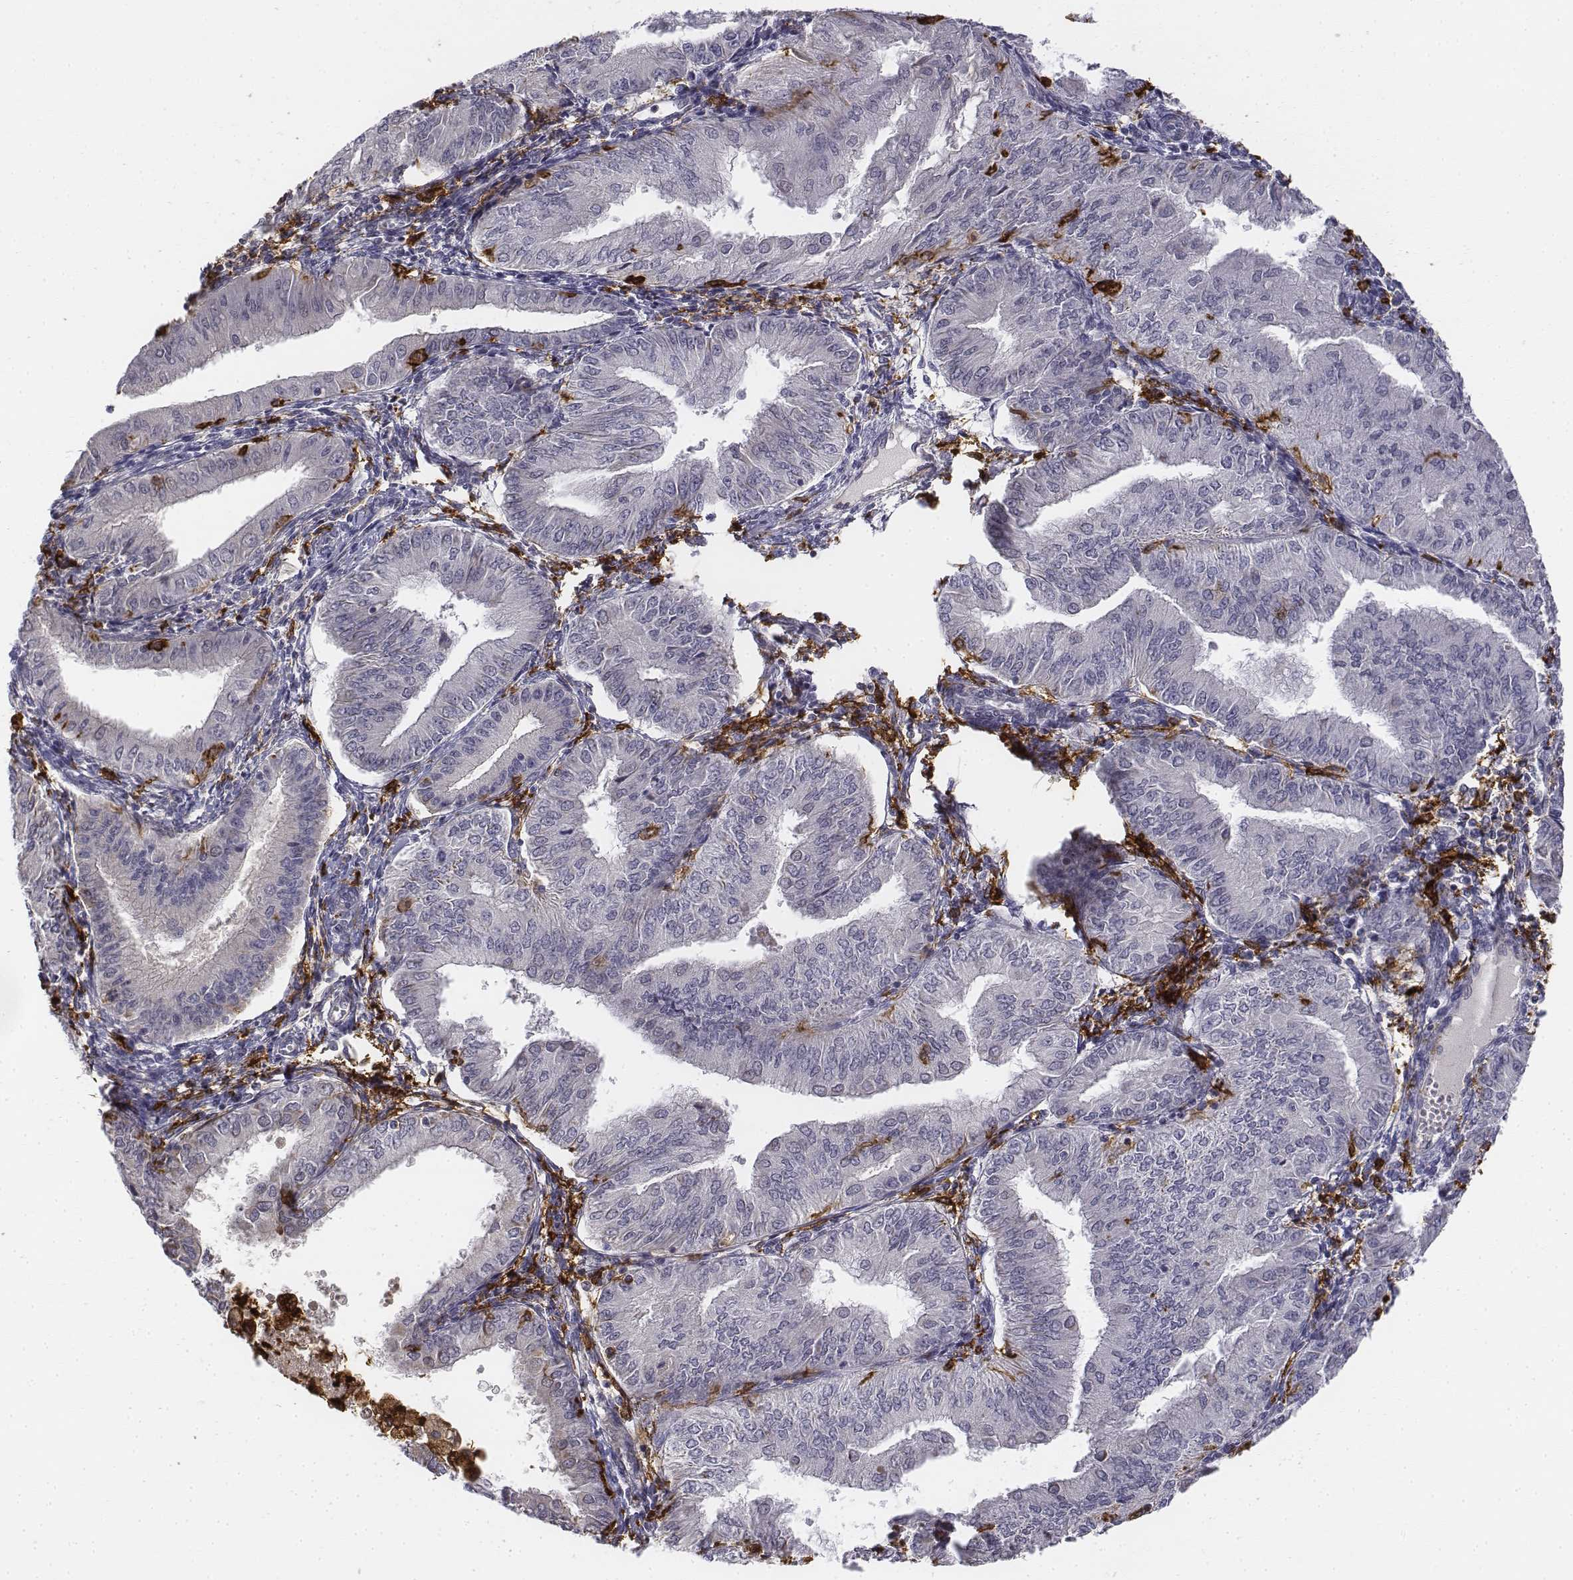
{"staining": {"intensity": "negative", "quantity": "none", "location": "none"}, "tissue": "endometrial cancer", "cell_type": "Tumor cells", "image_type": "cancer", "snomed": [{"axis": "morphology", "description": "Adenocarcinoma, NOS"}, {"axis": "topography", "description": "Endometrium"}], "caption": "Tumor cells are negative for protein expression in human adenocarcinoma (endometrial).", "gene": "CD14", "patient": {"sex": "female", "age": 53}}